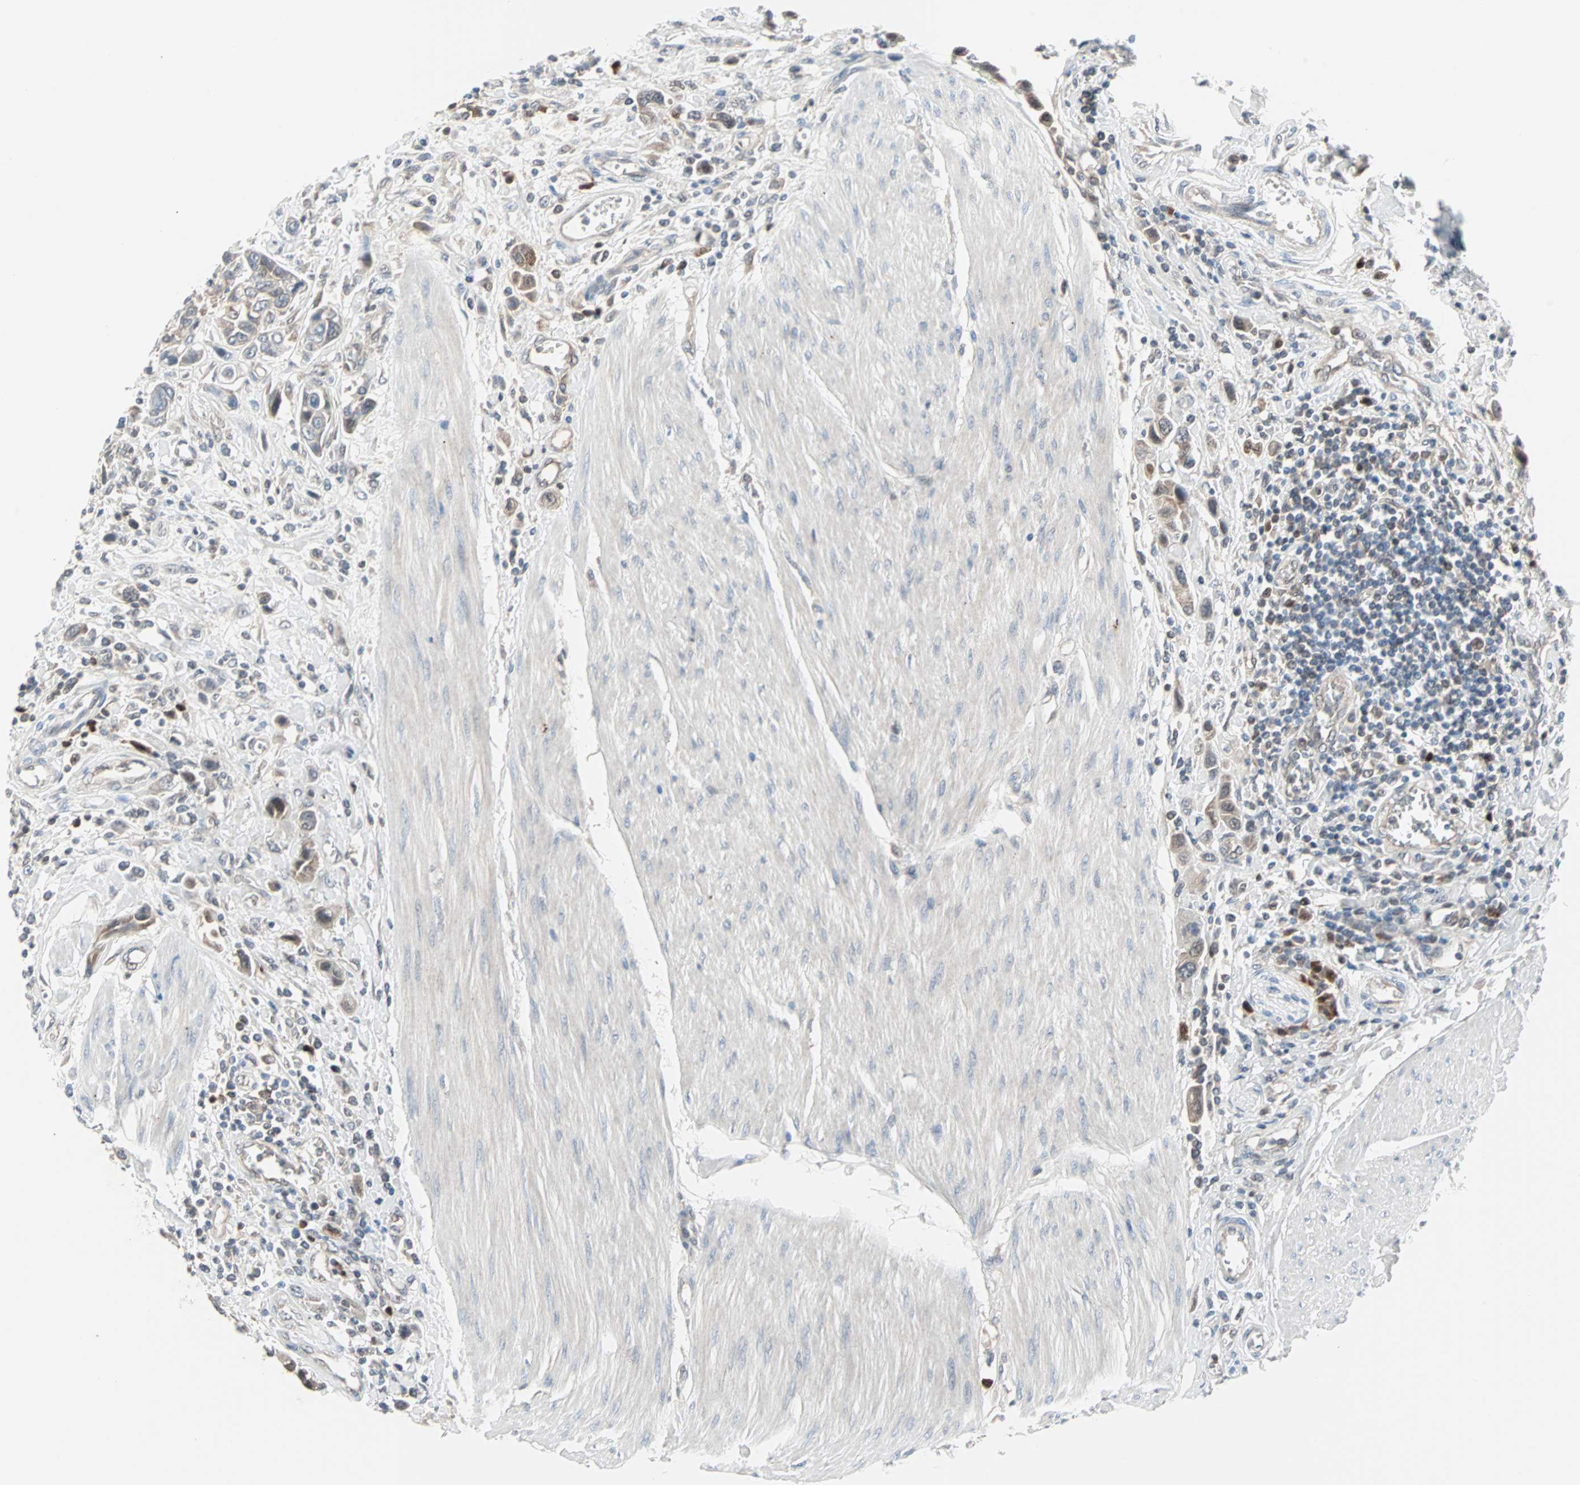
{"staining": {"intensity": "moderate", "quantity": "<25%", "location": "nuclear"}, "tissue": "urothelial cancer", "cell_type": "Tumor cells", "image_type": "cancer", "snomed": [{"axis": "morphology", "description": "Urothelial carcinoma, High grade"}, {"axis": "topography", "description": "Urinary bladder"}], "caption": "Immunohistochemical staining of urothelial cancer shows low levels of moderate nuclear expression in approximately <25% of tumor cells.", "gene": "CASP3", "patient": {"sex": "male", "age": 50}}